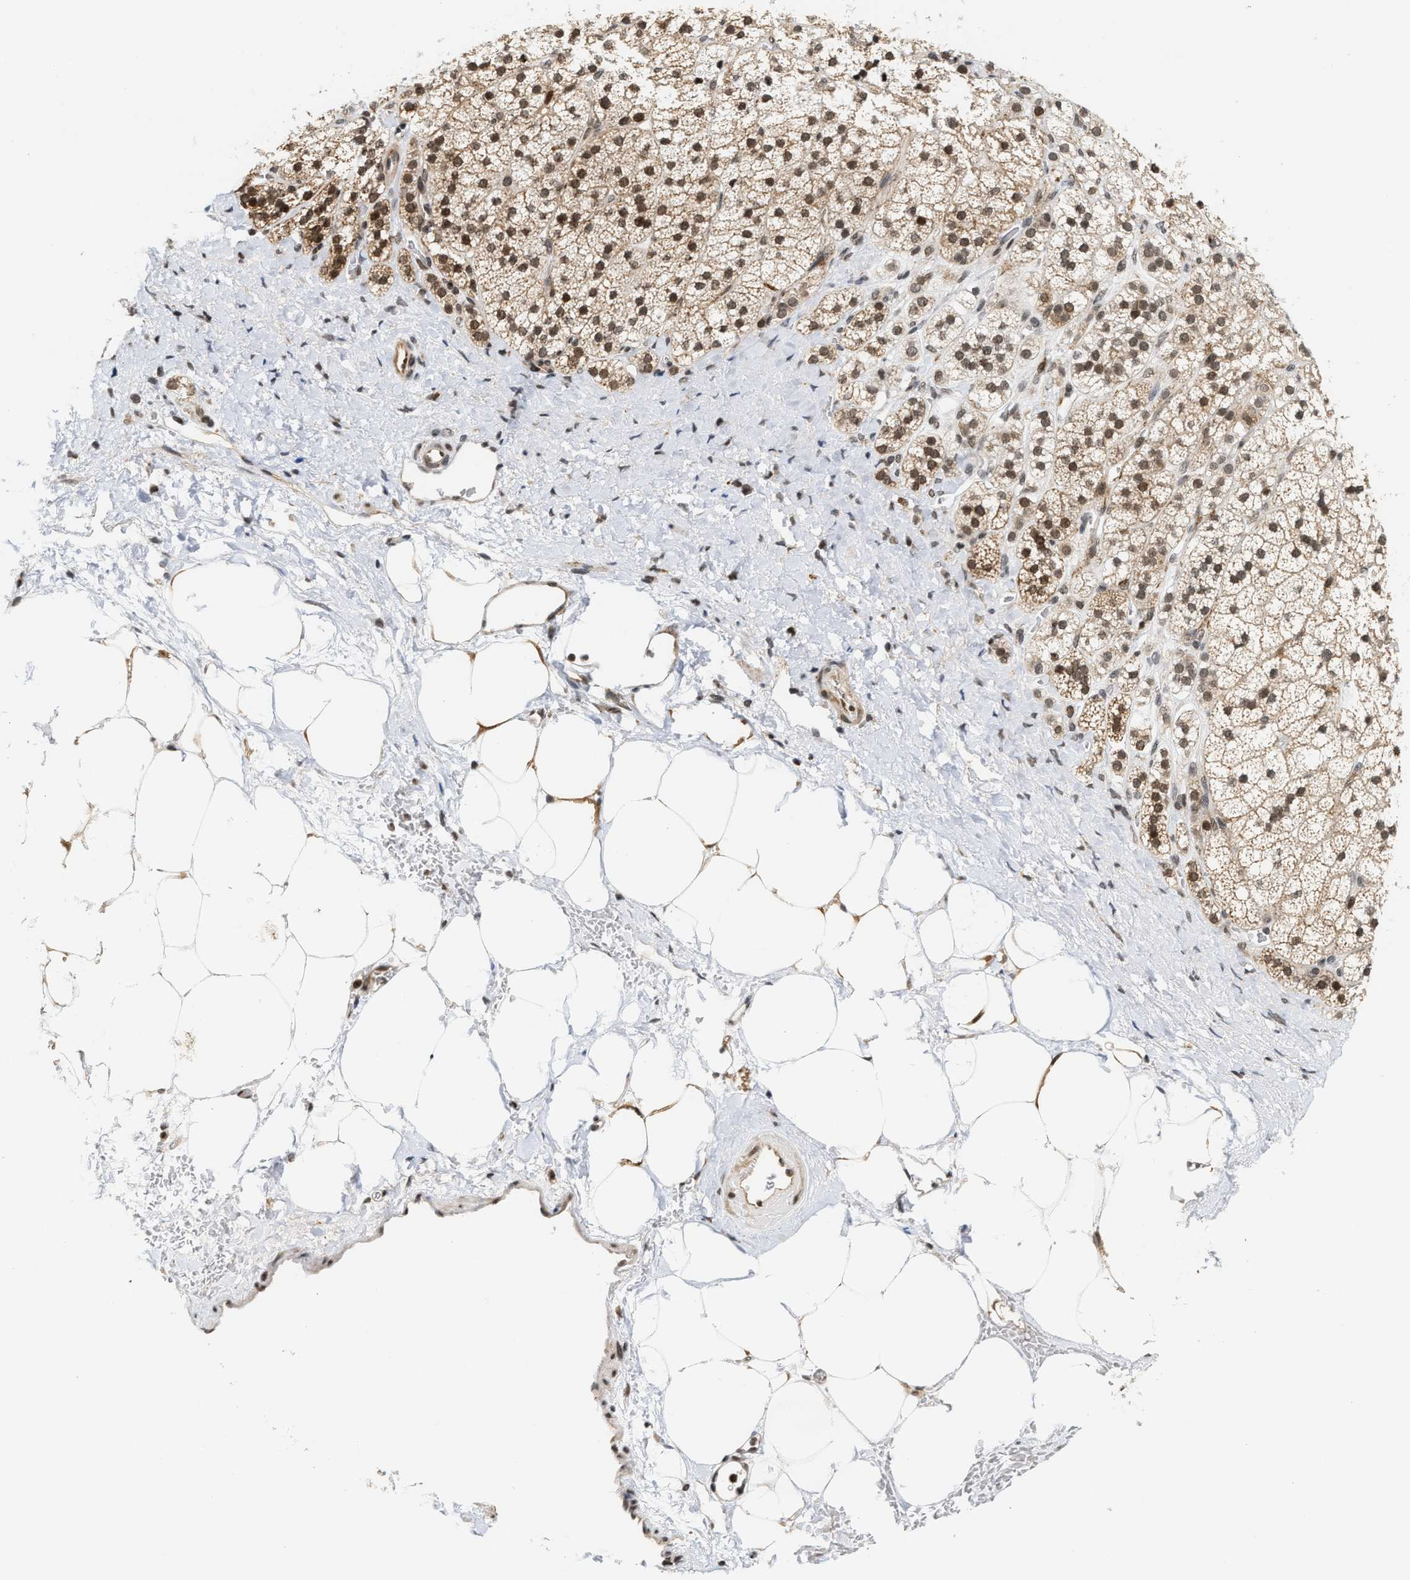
{"staining": {"intensity": "strong", "quantity": ">75%", "location": "cytoplasmic/membranous,nuclear"}, "tissue": "adrenal gland", "cell_type": "Glandular cells", "image_type": "normal", "snomed": [{"axis": "morphology", "description": "Normal tissue, NOS"}, {"axis": "topography", "description": "Adrenal gland"}], "caption": "A high amount of strong cytoplasmic/membranous,nuclear expression is appreciated in approximately >75% of glandular cells in benign adrenal gland.", "gene": "ANKRD6", "patient": {"sex": "male", "age": 56}}